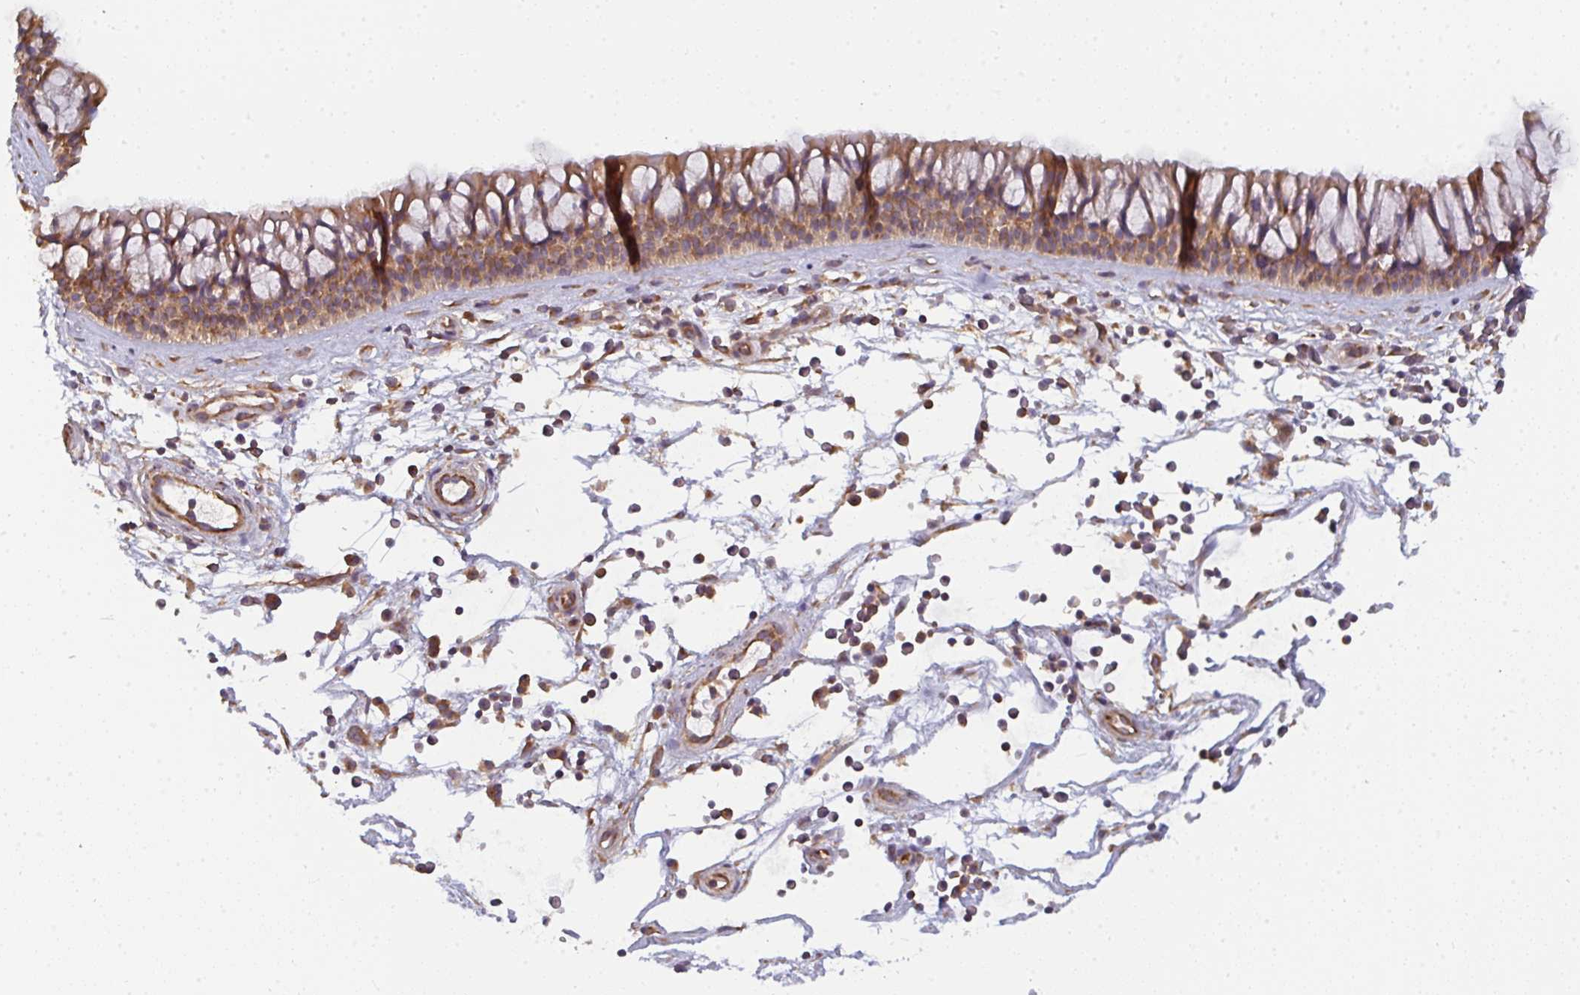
{"staining": {"intensity": "moderate", "quantity": ">75%", "location": "cytoplasmic/membranous"}, "tissue": "nasopharynx", "cell_type": "Respiratory epithelial cells", "image_type": "normal", "snomed": [{"axis": "morphology", "description": "Normal tissue, NOS"}, {"axis": "topography", "description": "Nasopharynx"}], "caption": "An immunohistochemistry histopathology image of unremarkable tissue is shown. Protein staining in brown highlights moderate cytoplasmic/membranous positivity in nasopharynx within respiratory epithelial cells. The staining was performed using DAB (3,3'-diaminobenzidine) to visualize the protein expression in brown, while the nuclei were stained in blue with hematoxylin (Magnification: 20x).", "gene": "DYNC1I2", "patient": {"sex": "male", "age": 56}}